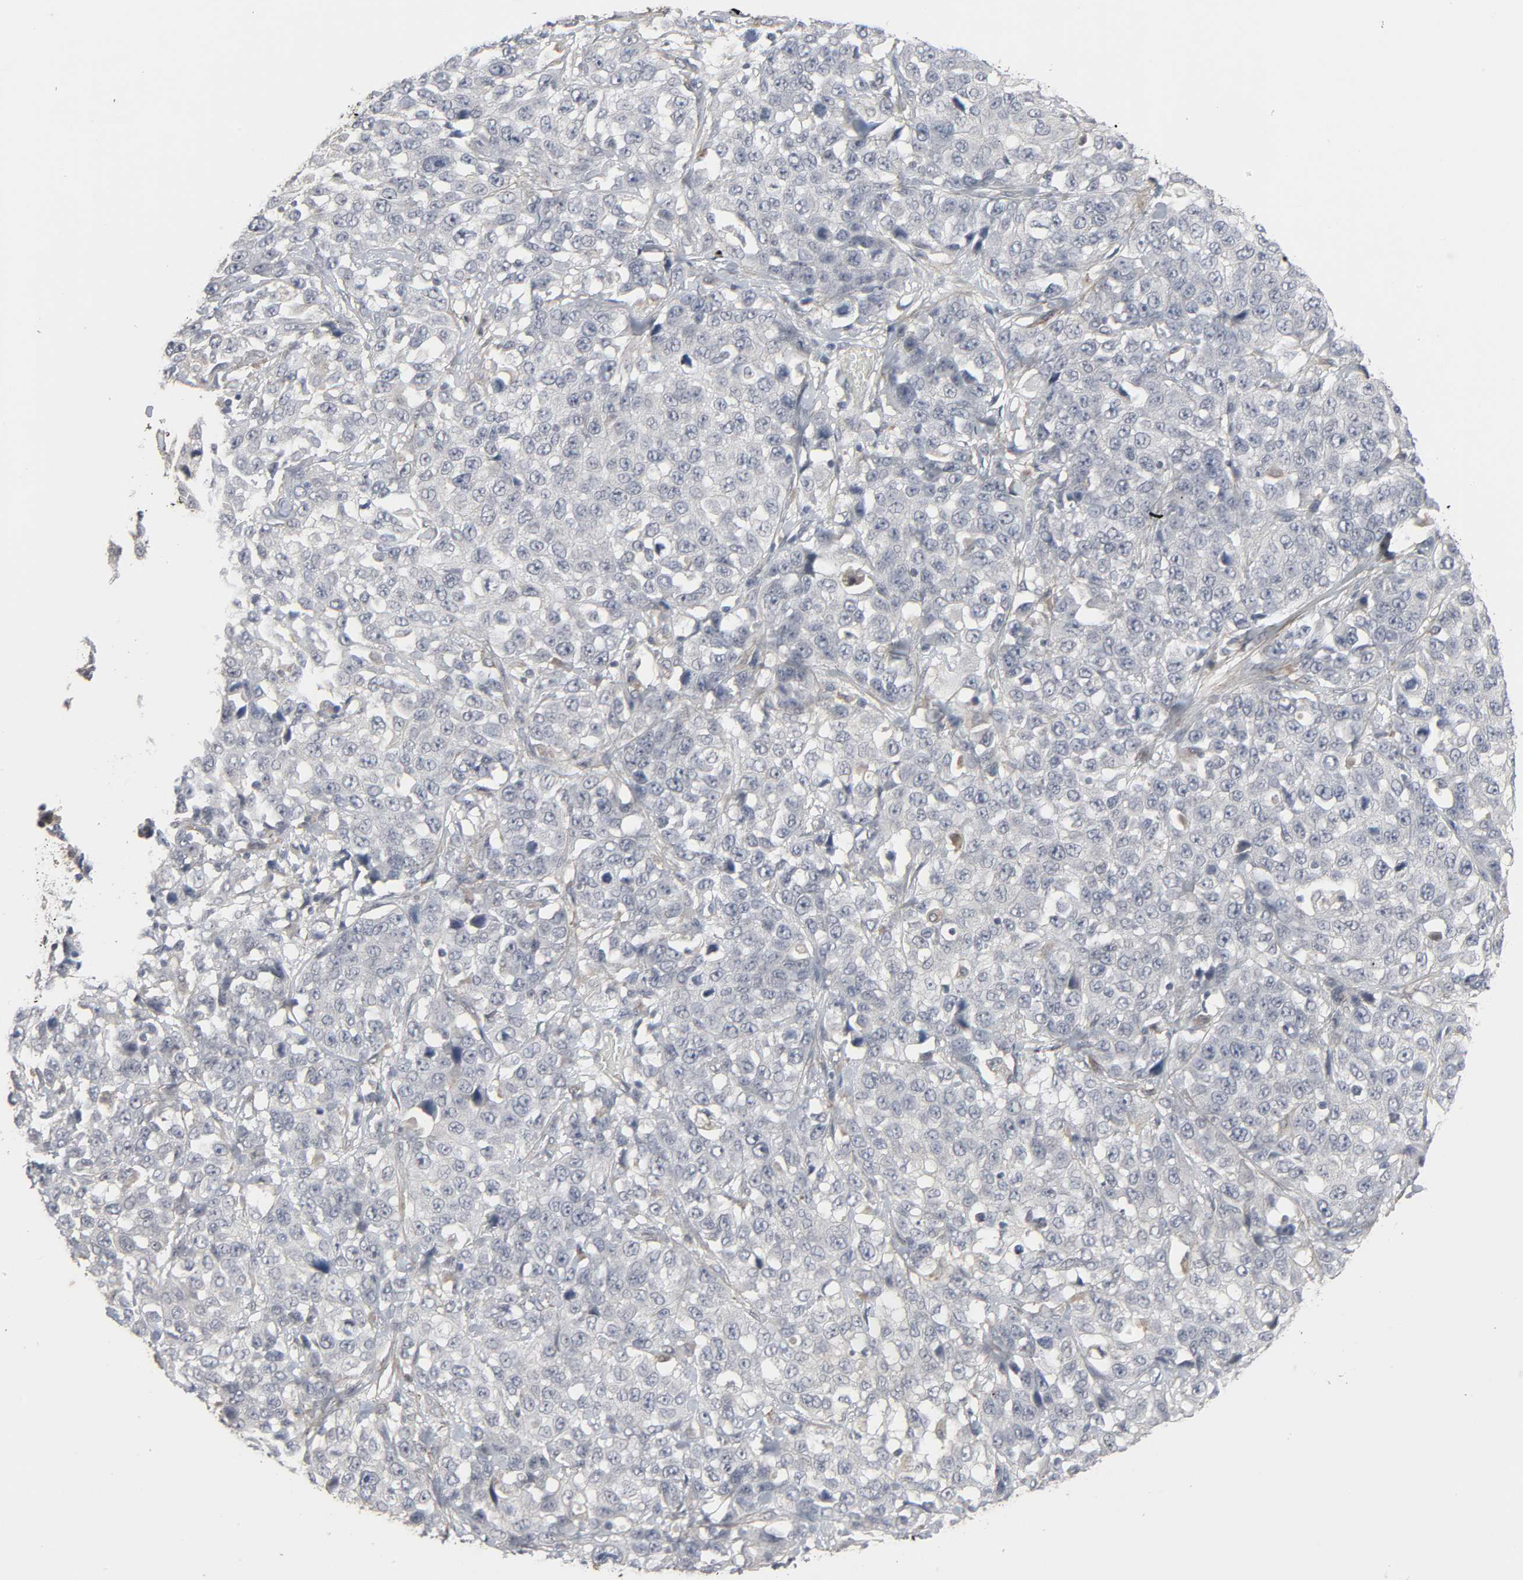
{"staining": {"intensity": "negative", "quantity": "none", "location": "none"}, "tissue": "stomach cancer", "cell_type": "Tumor cells", "image_type": "cancer", "snomed": [{"axis": "morphology", "description": "Normal tissue, NOS"}, {"axis": "morphology", "description": "Adenocarcinoma, NOS"}, {"axis": "topography", "description": "Stomach"}], "caption": "The histopathology image exhibits no staining of tumor cells in adenocarcinoma (stomach).", "gene": "ZNF222", "patient": {"sex": "male", "age": 48}}